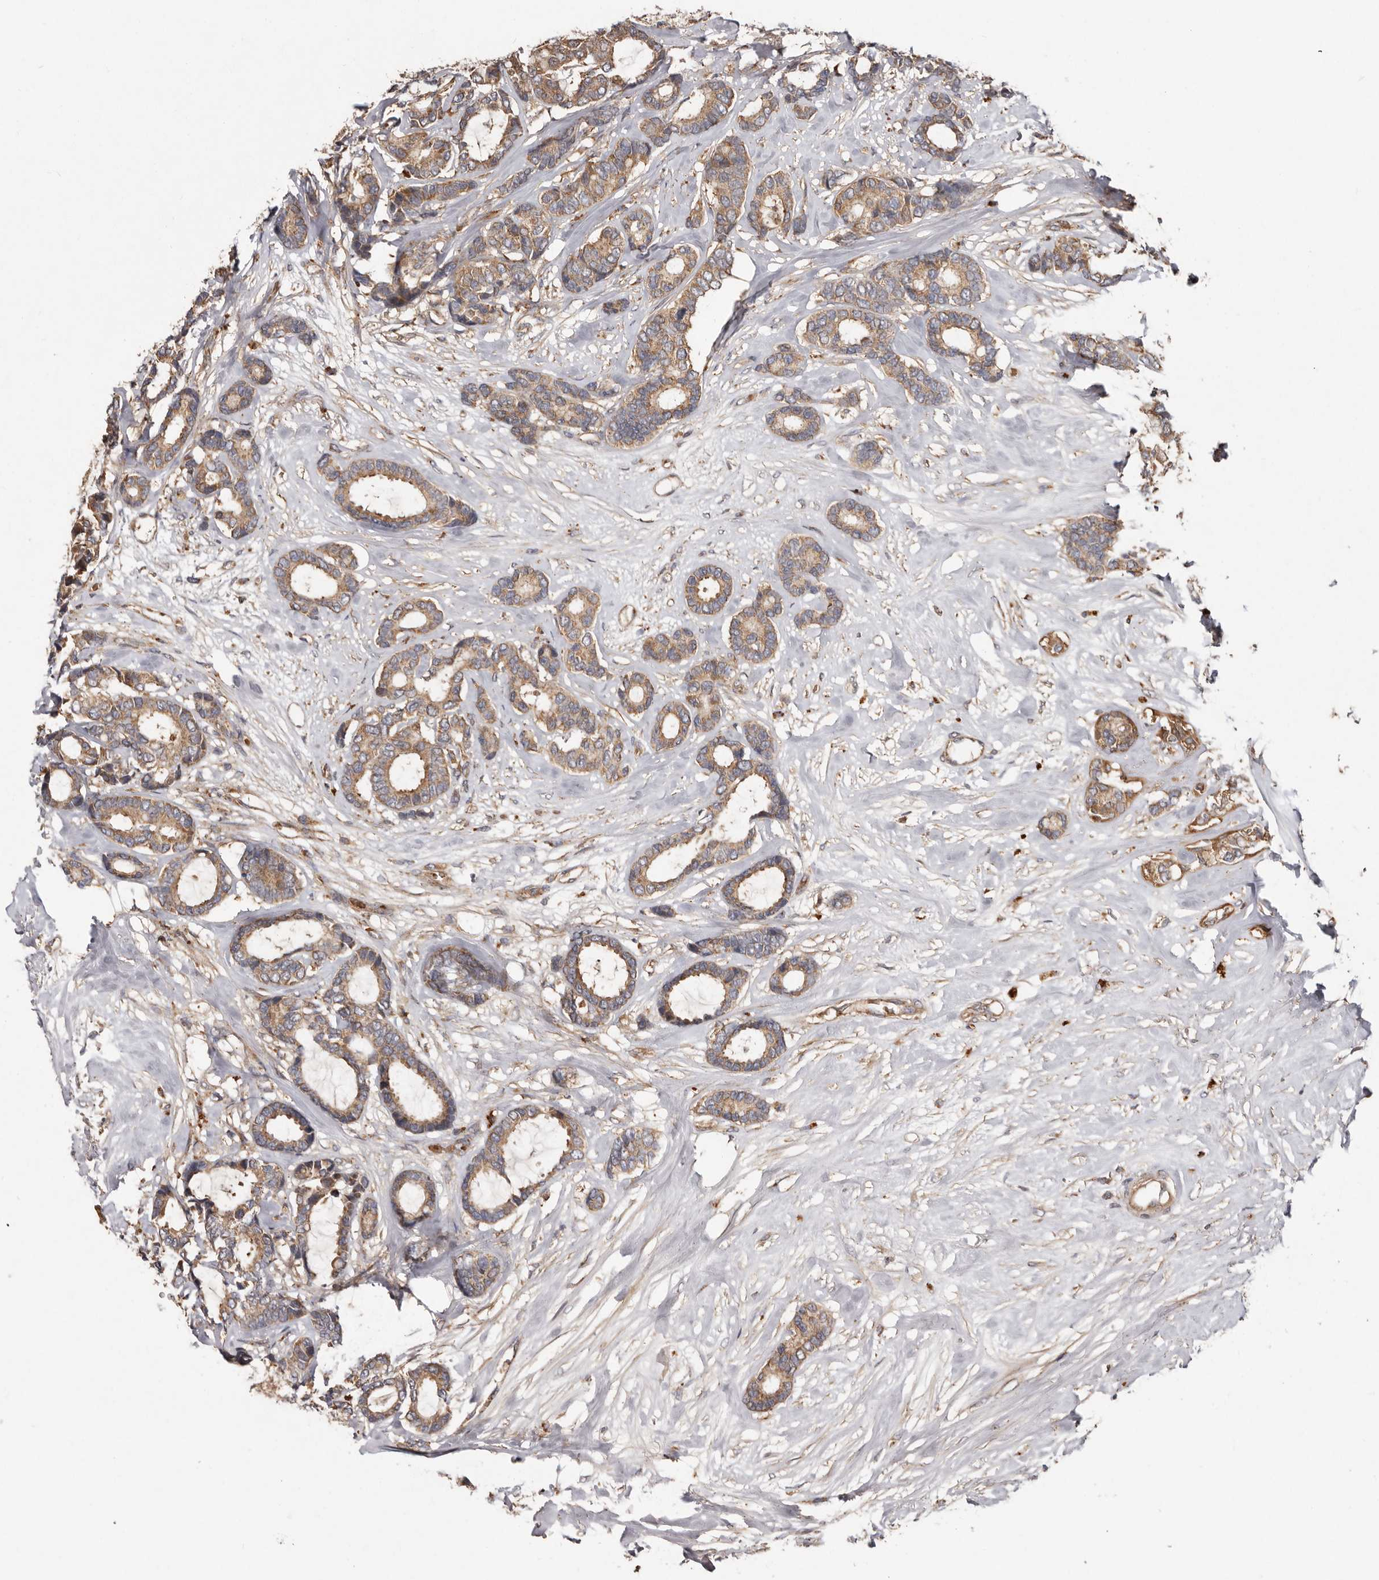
{"staining": {"intensity": "moderate", "quantity": ">75%", "location": "cytoplasmic/membranous"}, "tissue": "breast cancer", "cell_type": "Tumor cells", "image_type": "cancer", "snomed": [{"axis": "morphology", "description": "Duct carcinoma"}, {"axis": "topography", "description": "Breast"}], "caption": "Protein analysis of breast intraductal carcinoma tissue displays moderate cytoplasmic/membranous expression in approximately >75% of tumor cells.", "gene": "GOT1L1", "patient": {"sex": "female", "age": 87}}